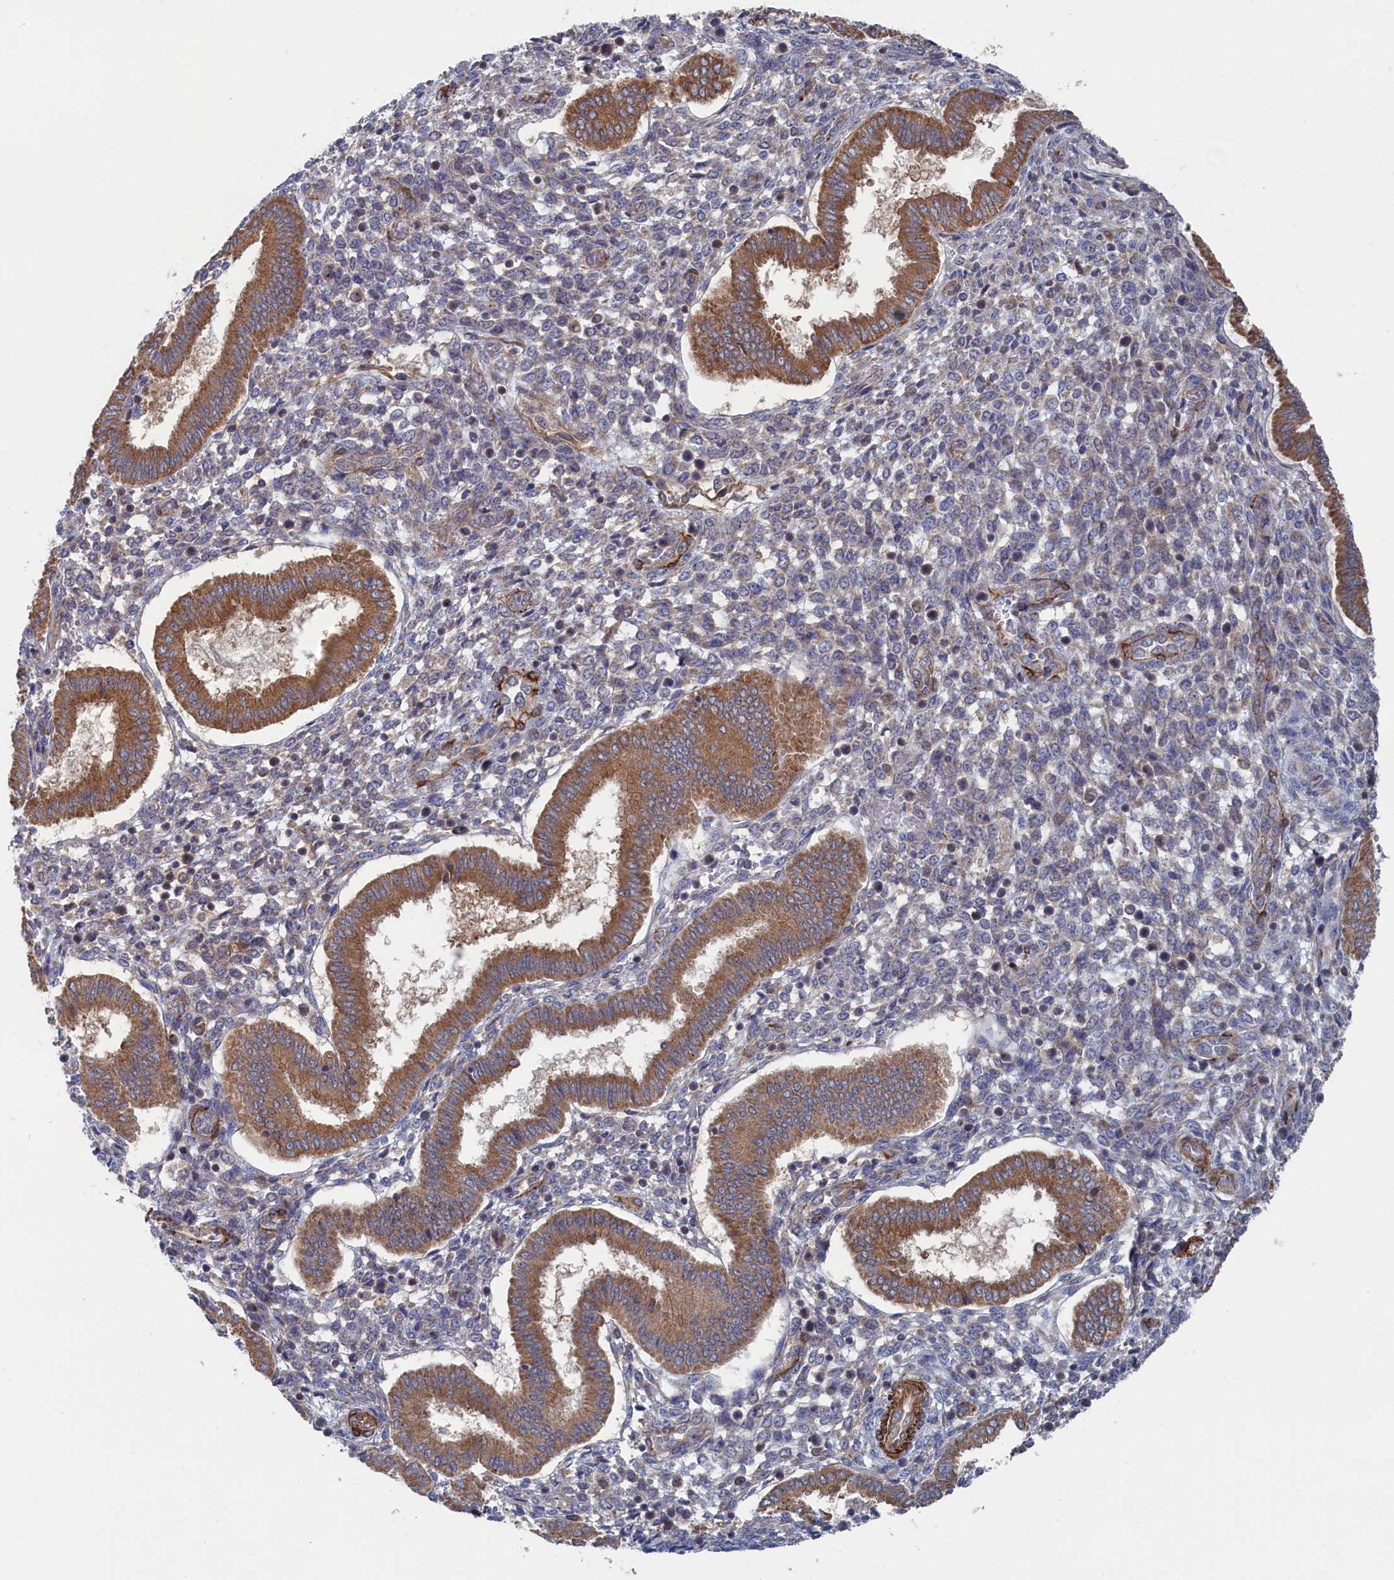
{"staining": {"intensity": "weak", "quantity": "<25%", "location": "cytoplasmic/membranous"}, "tissue": "endometrium", "cell_type": "Cells in endometrial stroma", "image_type": "normal", "snomed": [{"axis": "morphology", "description": "Normal tissue, NOS"}, {"axis": "topography", "description": "Endometrium"}], "caption": "Immunohistochemical staining of normal human endometrium reveals no significant positivity in cells in endometrial stroma. The staining was performed using DAB to visualize the protein expression in brown, while the nuclei were stained in blue with hematoxylin (Magnification: 20x).", "gene": "FILIP1L", "patient": {"sex": "female", "age": 24}}